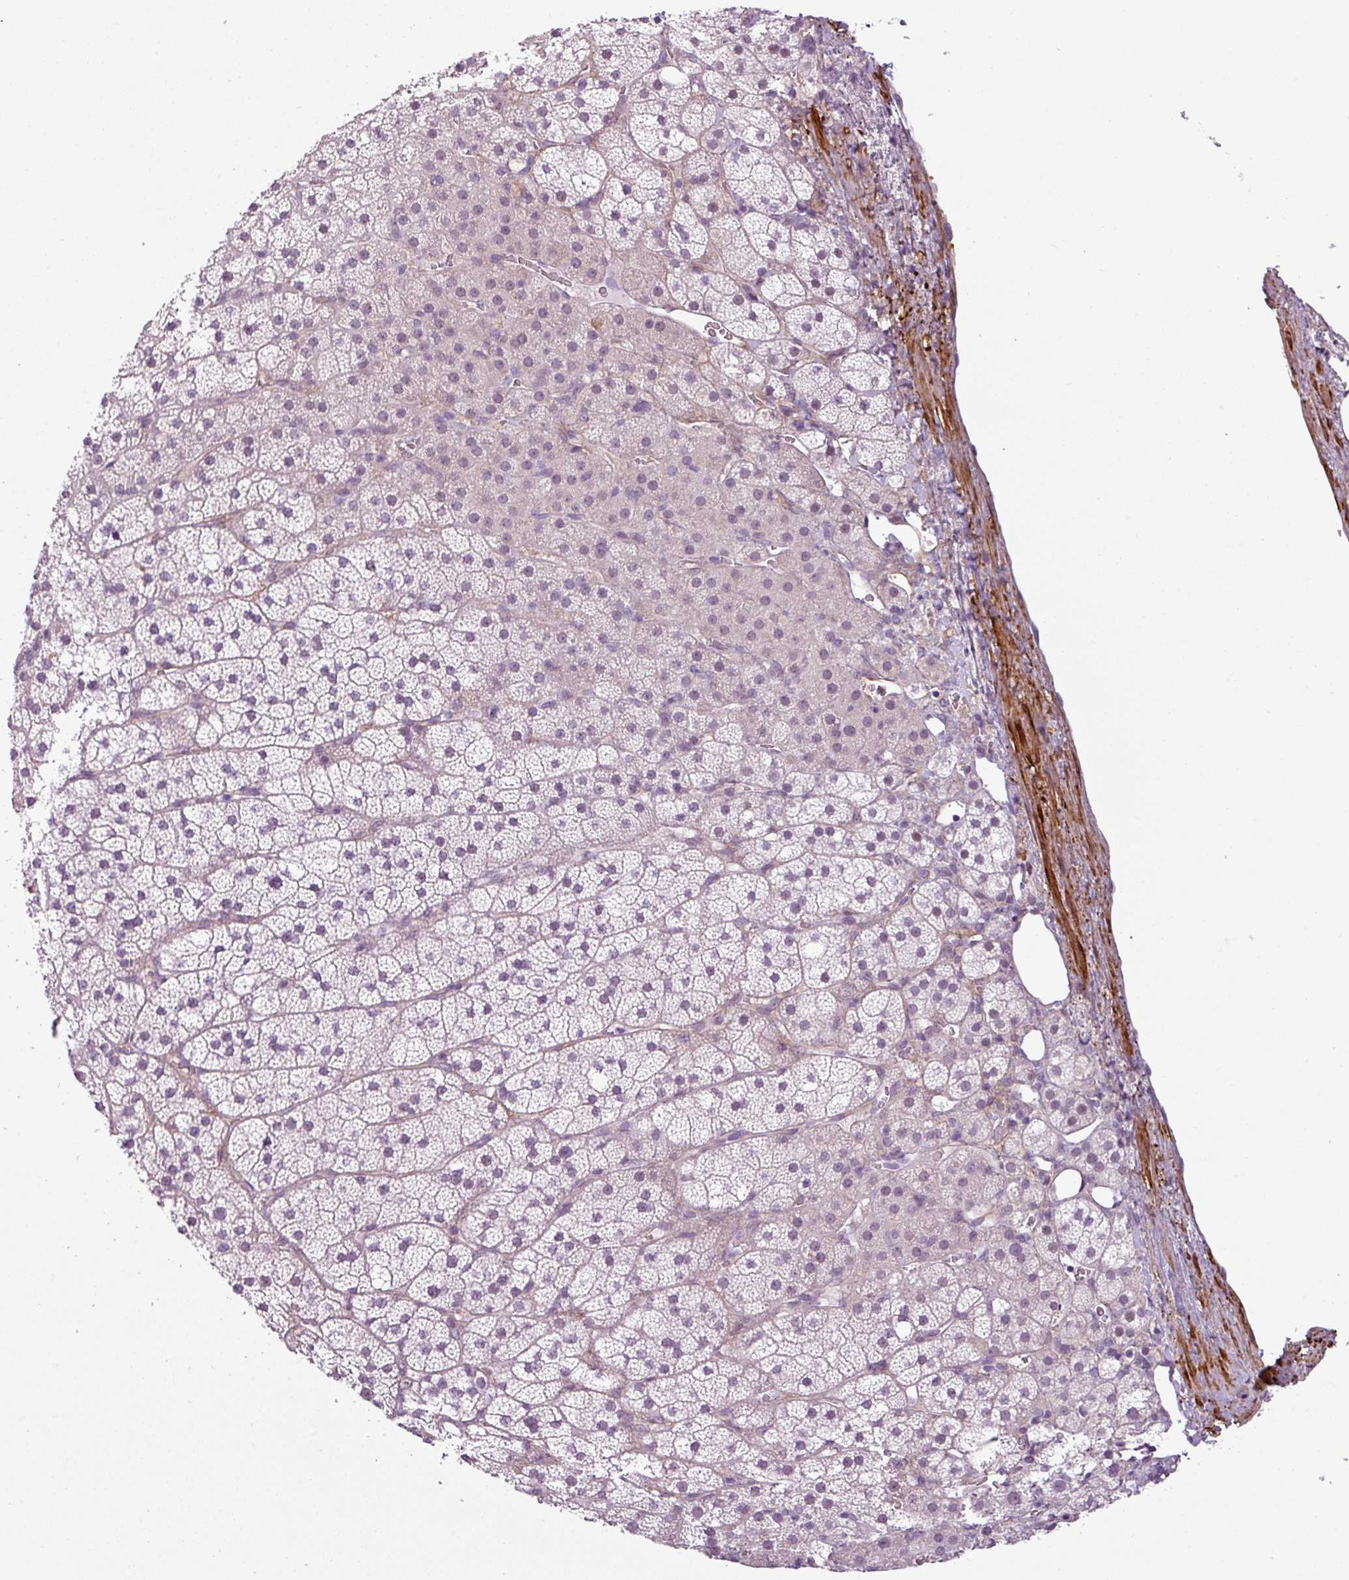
{"staining": {"intensity": "negative", "quantity": "none", "location": "none"}, "tissue": "adrenal gland", "cell_type": "Glandular cells", "image_type": "normal", "snomed": [{"axis": "morphology", "description": "Normal tissue, NOS"}, {"axis": "topography", "description": "Adrenal gland"}], "caption": "Glandular cells are negative for brown protein staining in unremarkable adrenal gland. Brightfield microscopy of immunohistochemistry (IHC) stained with DAB (brown) and hematoxylin (blue), captured at high magnification.", "gene": "ATP10A", "patient": {"sex": "male", "age": 53}}